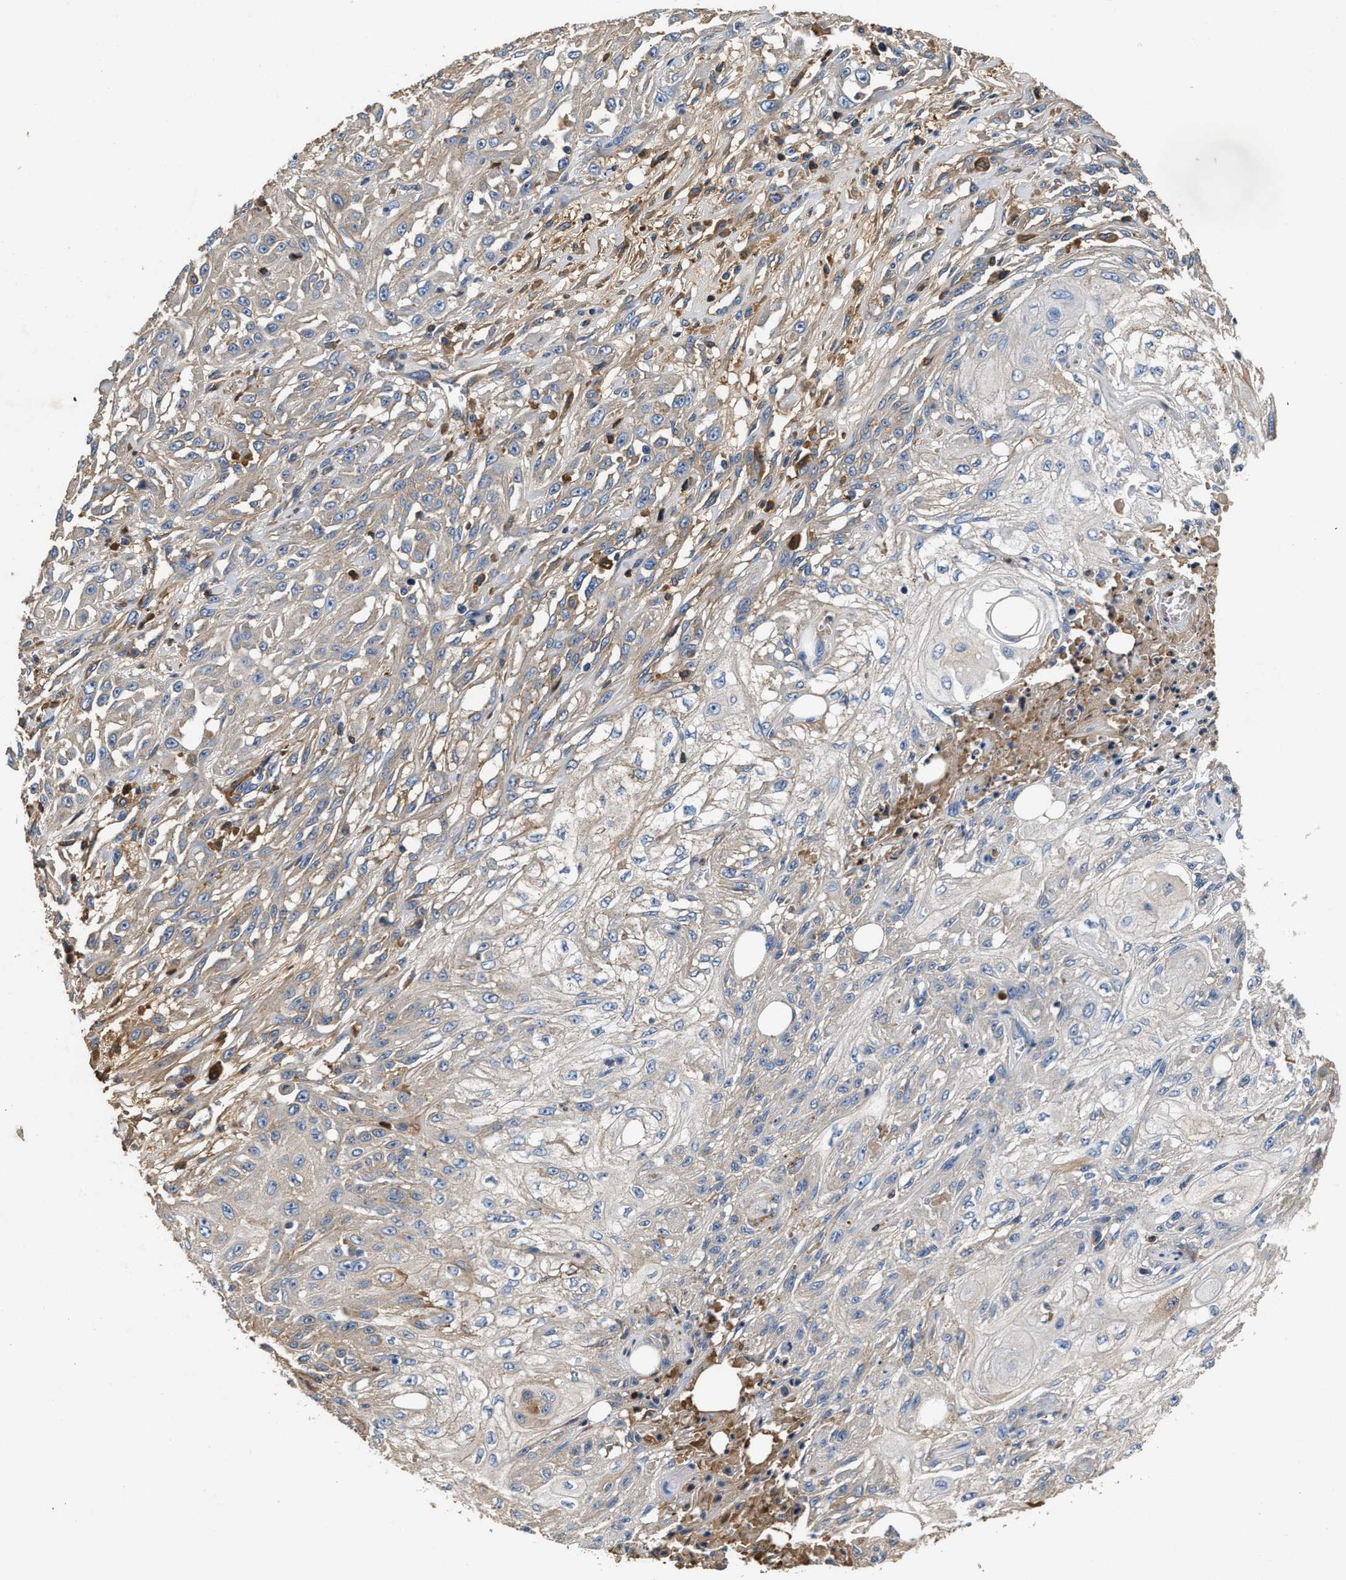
{"staining": {"intensity": "weak", "quantity": "<25%", "location": "cytoplasmic/membranous"}, "tissue": "skin cancer", "cell_type": "Tumor cells", "image_type": "cancer", "snomed": [{"axis": "morphology", "description": "Squamous cell carcinoma, NOS"}, {"axis": "morphology", "description": "Squamous cell carcinoma, metastatic, NOS"}, {"axis": "topography", "description": "Skin"}, {"axis": "topography", "description": "Lymph node"}], "caption": "A high-resolution image shows immunohistochemistry staining of skin cancer, which shows no significant expression in tumor cells.", "gene": "C3", "patient": {"sex": "male", "age": 75}}